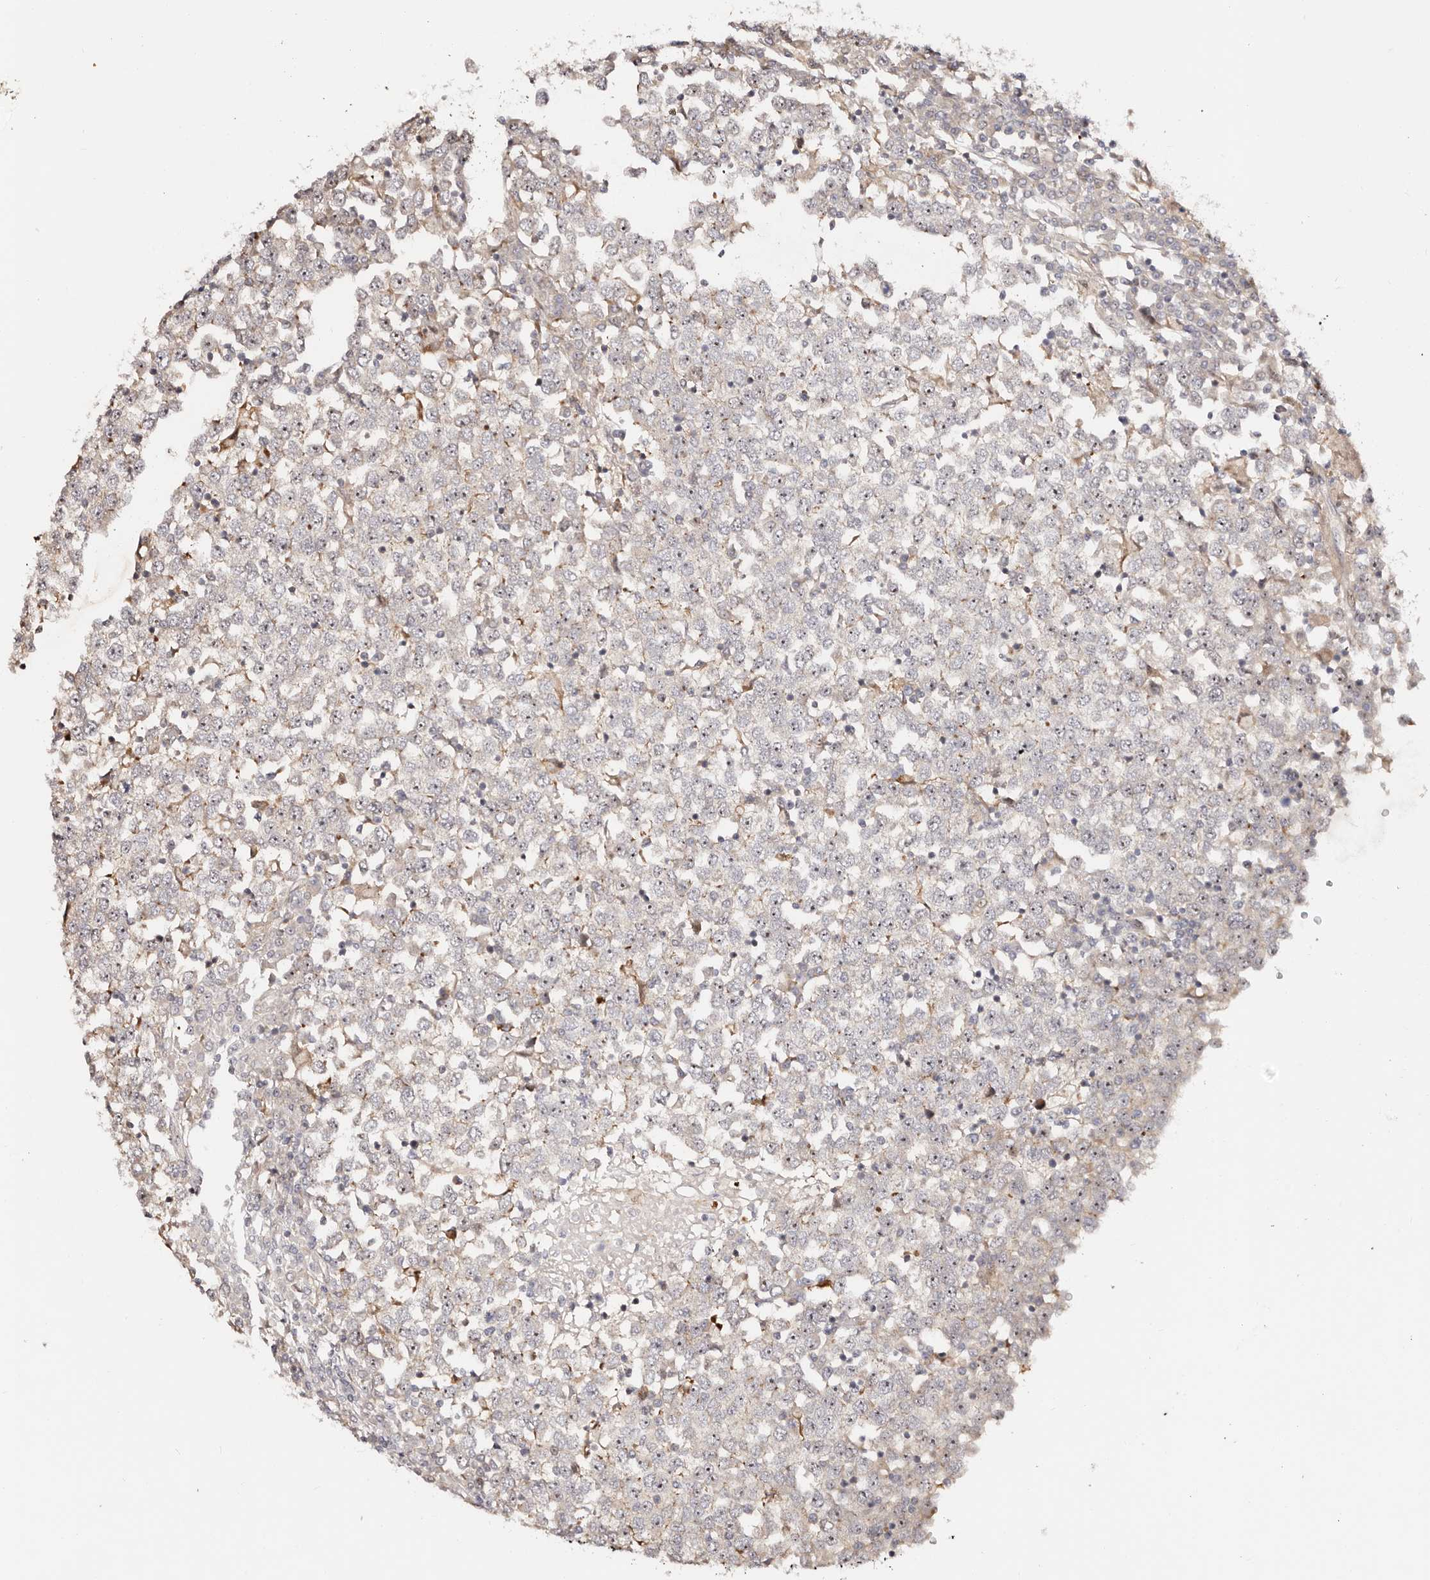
{"staining": {"intensity": "negative", "quantity": "none", "location": "none"}, "tissue": "testis cancer", "cell_type": "Tumor cells", "image_type": "cancer", "snomed": [{"axis": "morphology", "description": "Seminoma, NOS"}, {"axis": "topography", "description": "Testis"}], "caption": "Tumor cells are negative for brown protein staining in seminoma (testis). (DAB (3,3'-diaminobenzidine) immunohistochemistry with hematoxylin counter stain).", "gene": "ODF2L", "patient": {"sex": "male", "age": 65}}